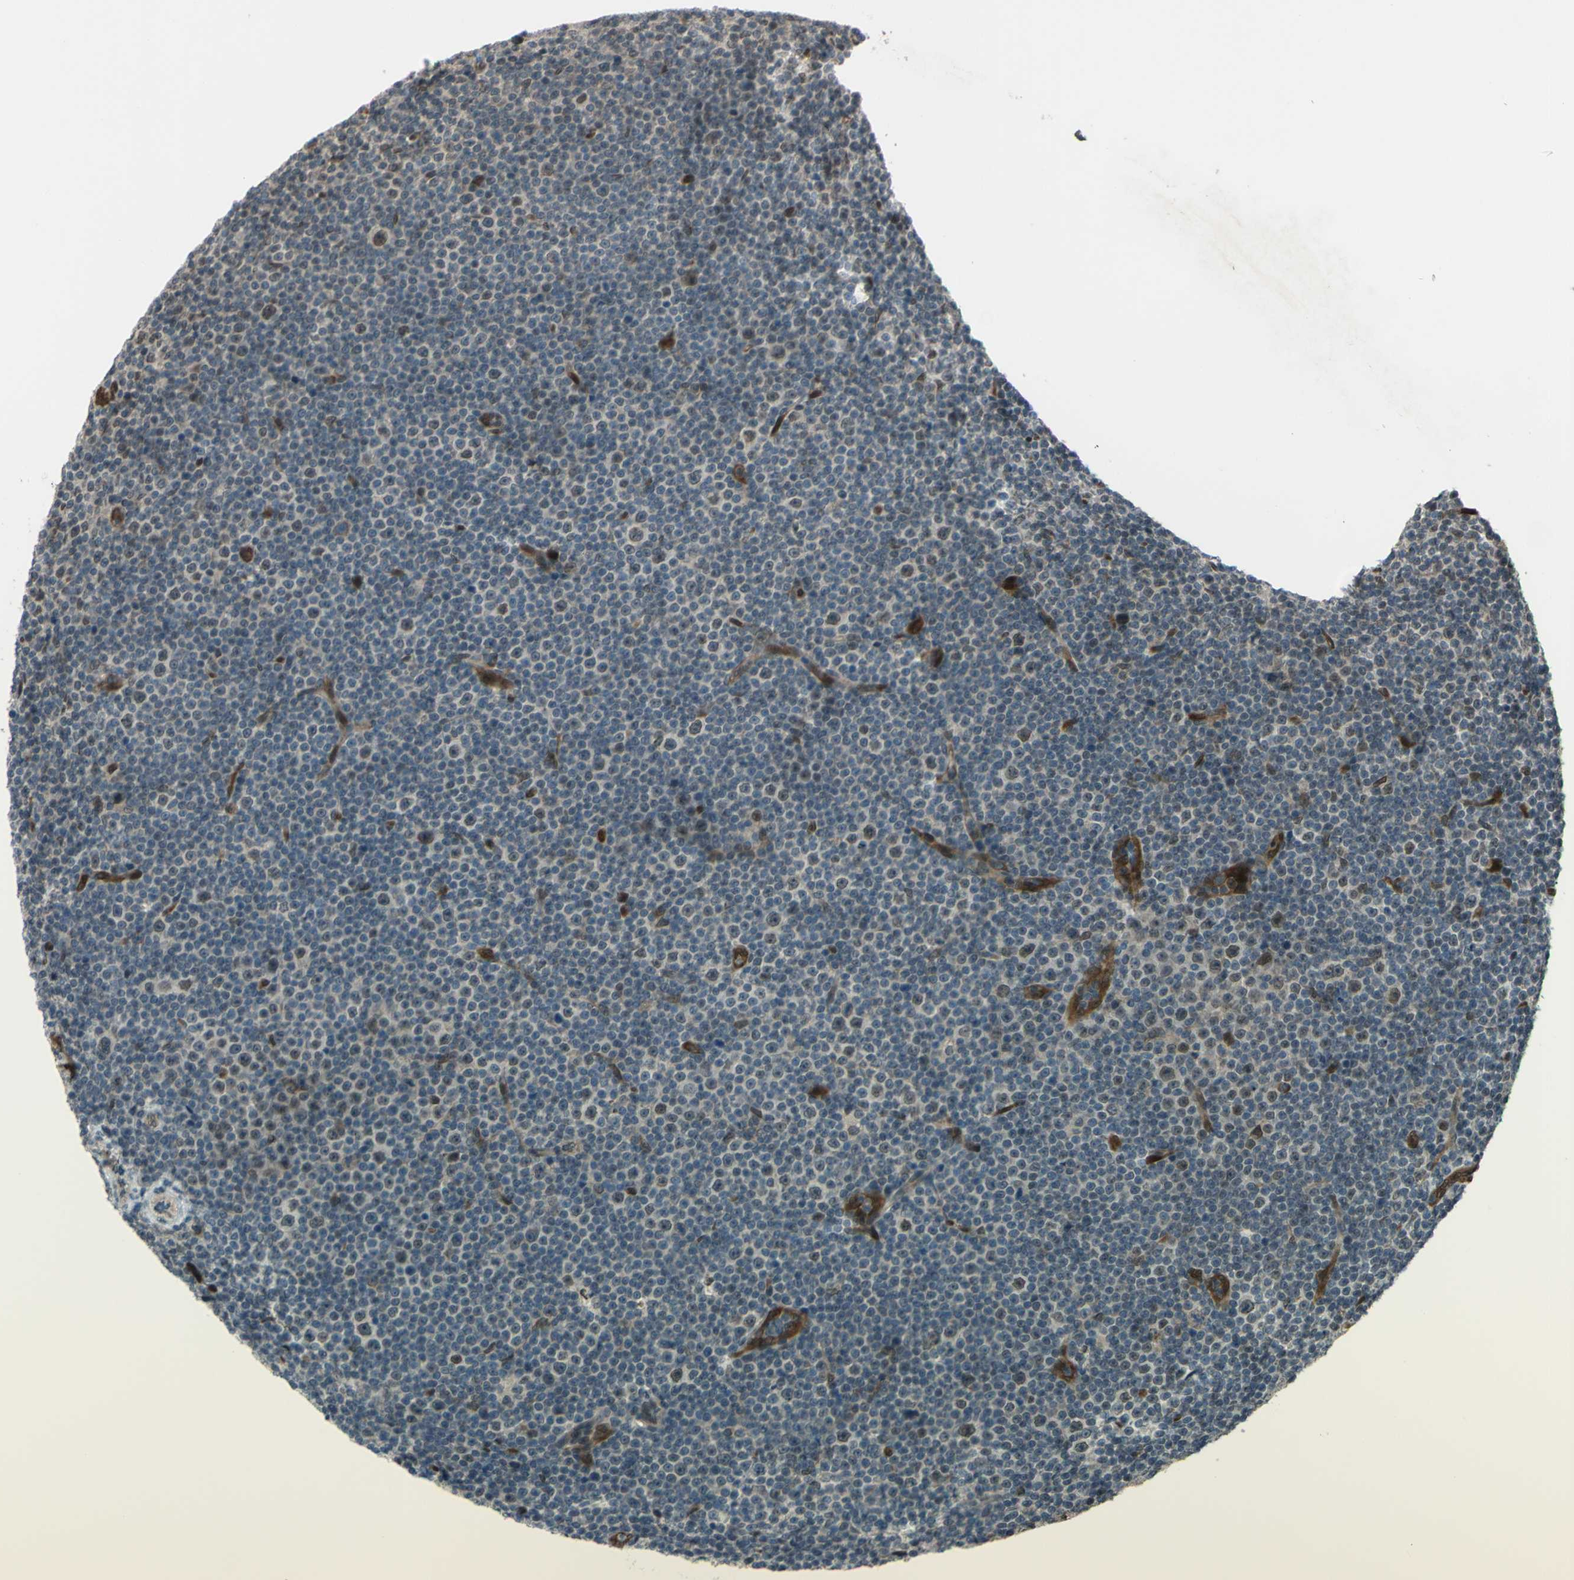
{"staining": {"intensity": "moderate", "quantity": "<25%", "location": "cytoplasmic/membranous"}, "tissue": "lymphoma", "cell_type": "Tumor cells", "image_type": "cancer", "snomed": [{"axis": "morphology", "description": "Malignant lymphoma, non-Hodgkin's type, Low grade"}, {"axis": "topography", "description": "Lymph node"}], "caption": "About <25% of tumor cells in lymphoma show moderate cytoplasmic/membranous protein staining as visualized by brown immunohistochemical staining.", "gene": "MLF2", "patient": {"sex": "female", "age": 67}}